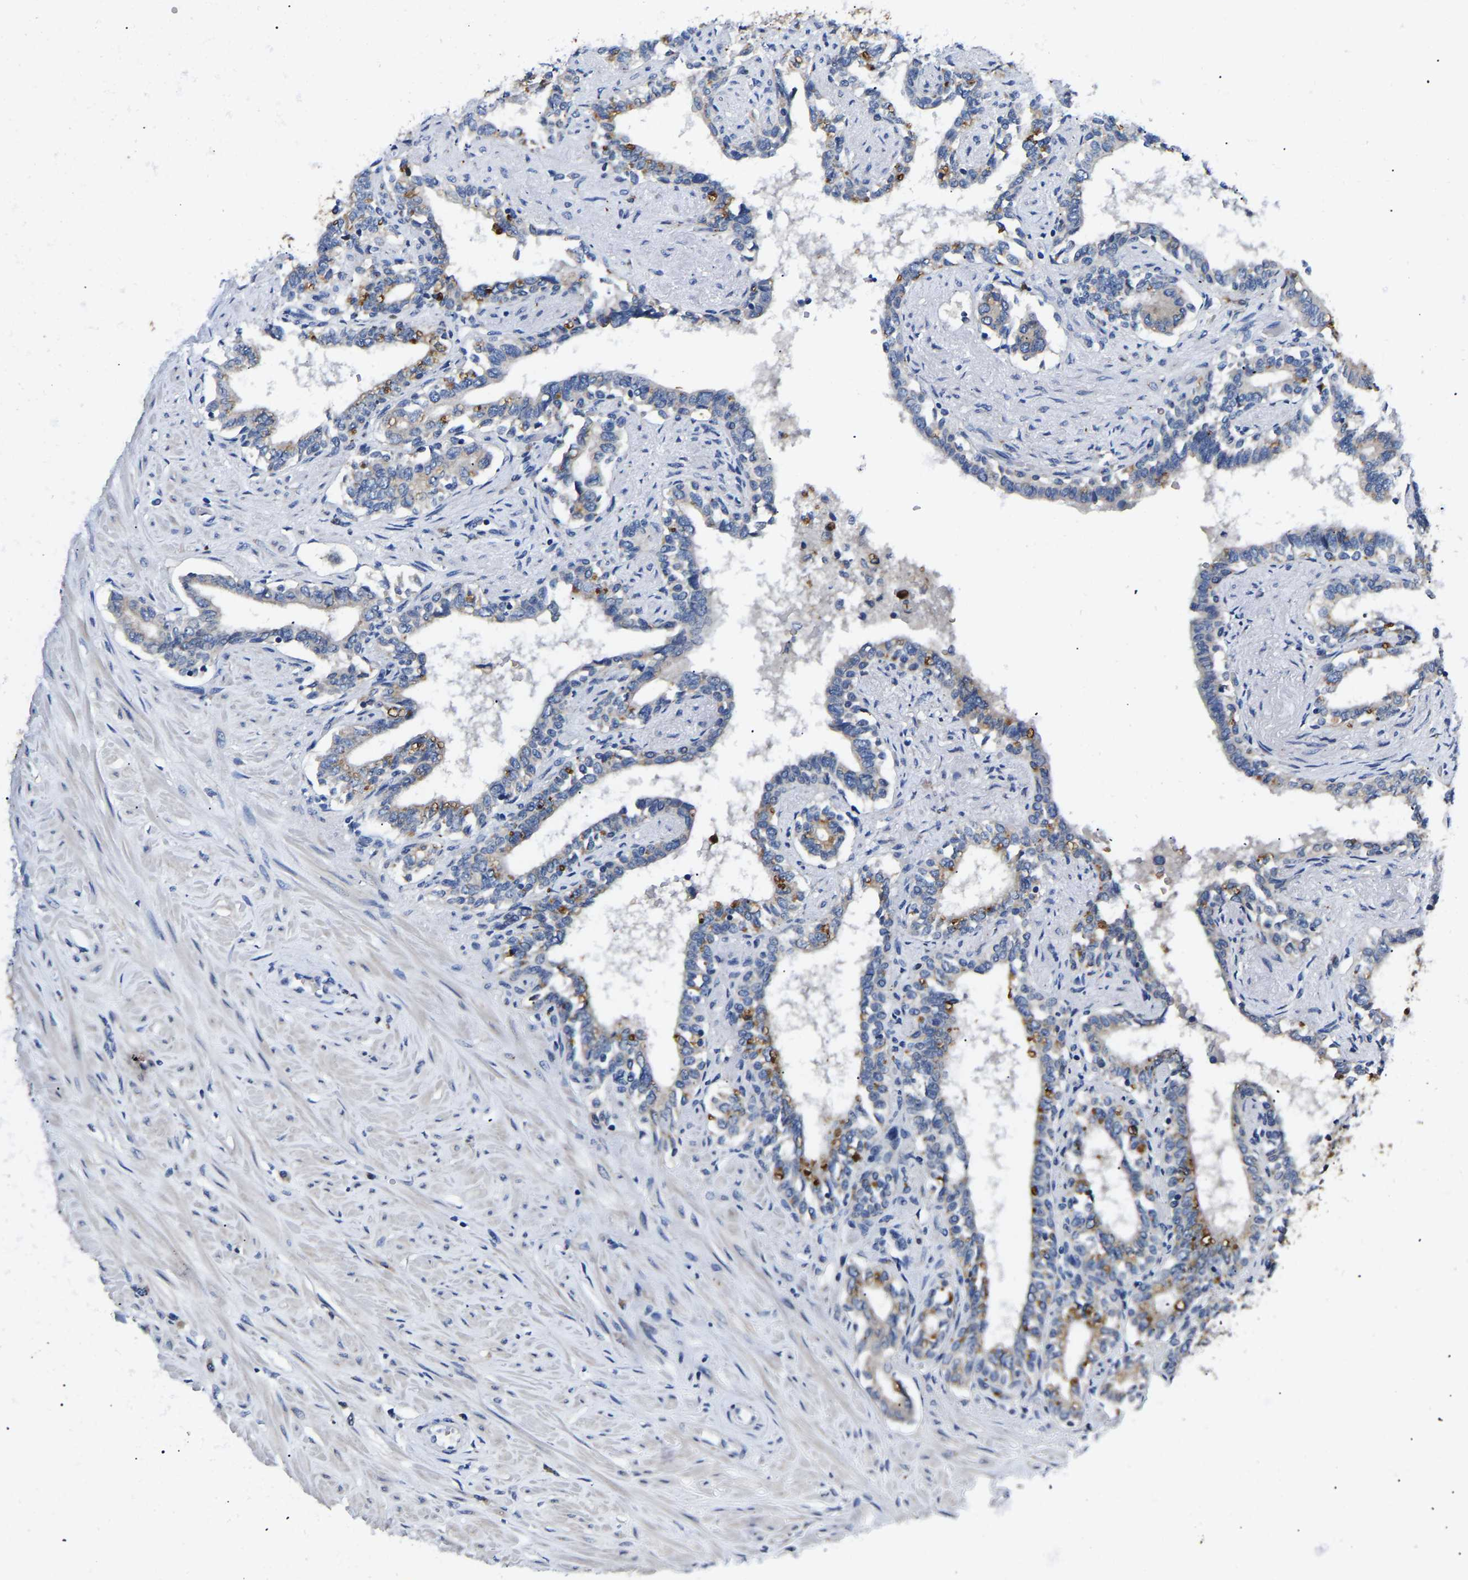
{"staining": {"intensity": "moderate", "quantity": "<25%", "location": "cytoplasmic/membranous"}, "tissue": "seminal vesicle", "cell_type": "Glandular cells", "image_type": "normal", "snomed": [{"axis": "morphology", "description": "Normal tissue, NOS"}, {"axis": "morphology", "description": "Adenocarcinoma, High grade"}, {"axis": "topography", "description": "Prostate"}, {"axis": "topography", "description": "Seminal veicle"}], "caption": "A low amount of moderate cytoplasmic/membranous positivity is identified in about <25% of glandular cells in benign seminal vesicle.", "gene": "TOR1B", "patient": {"sex": "male", "age": 55}}